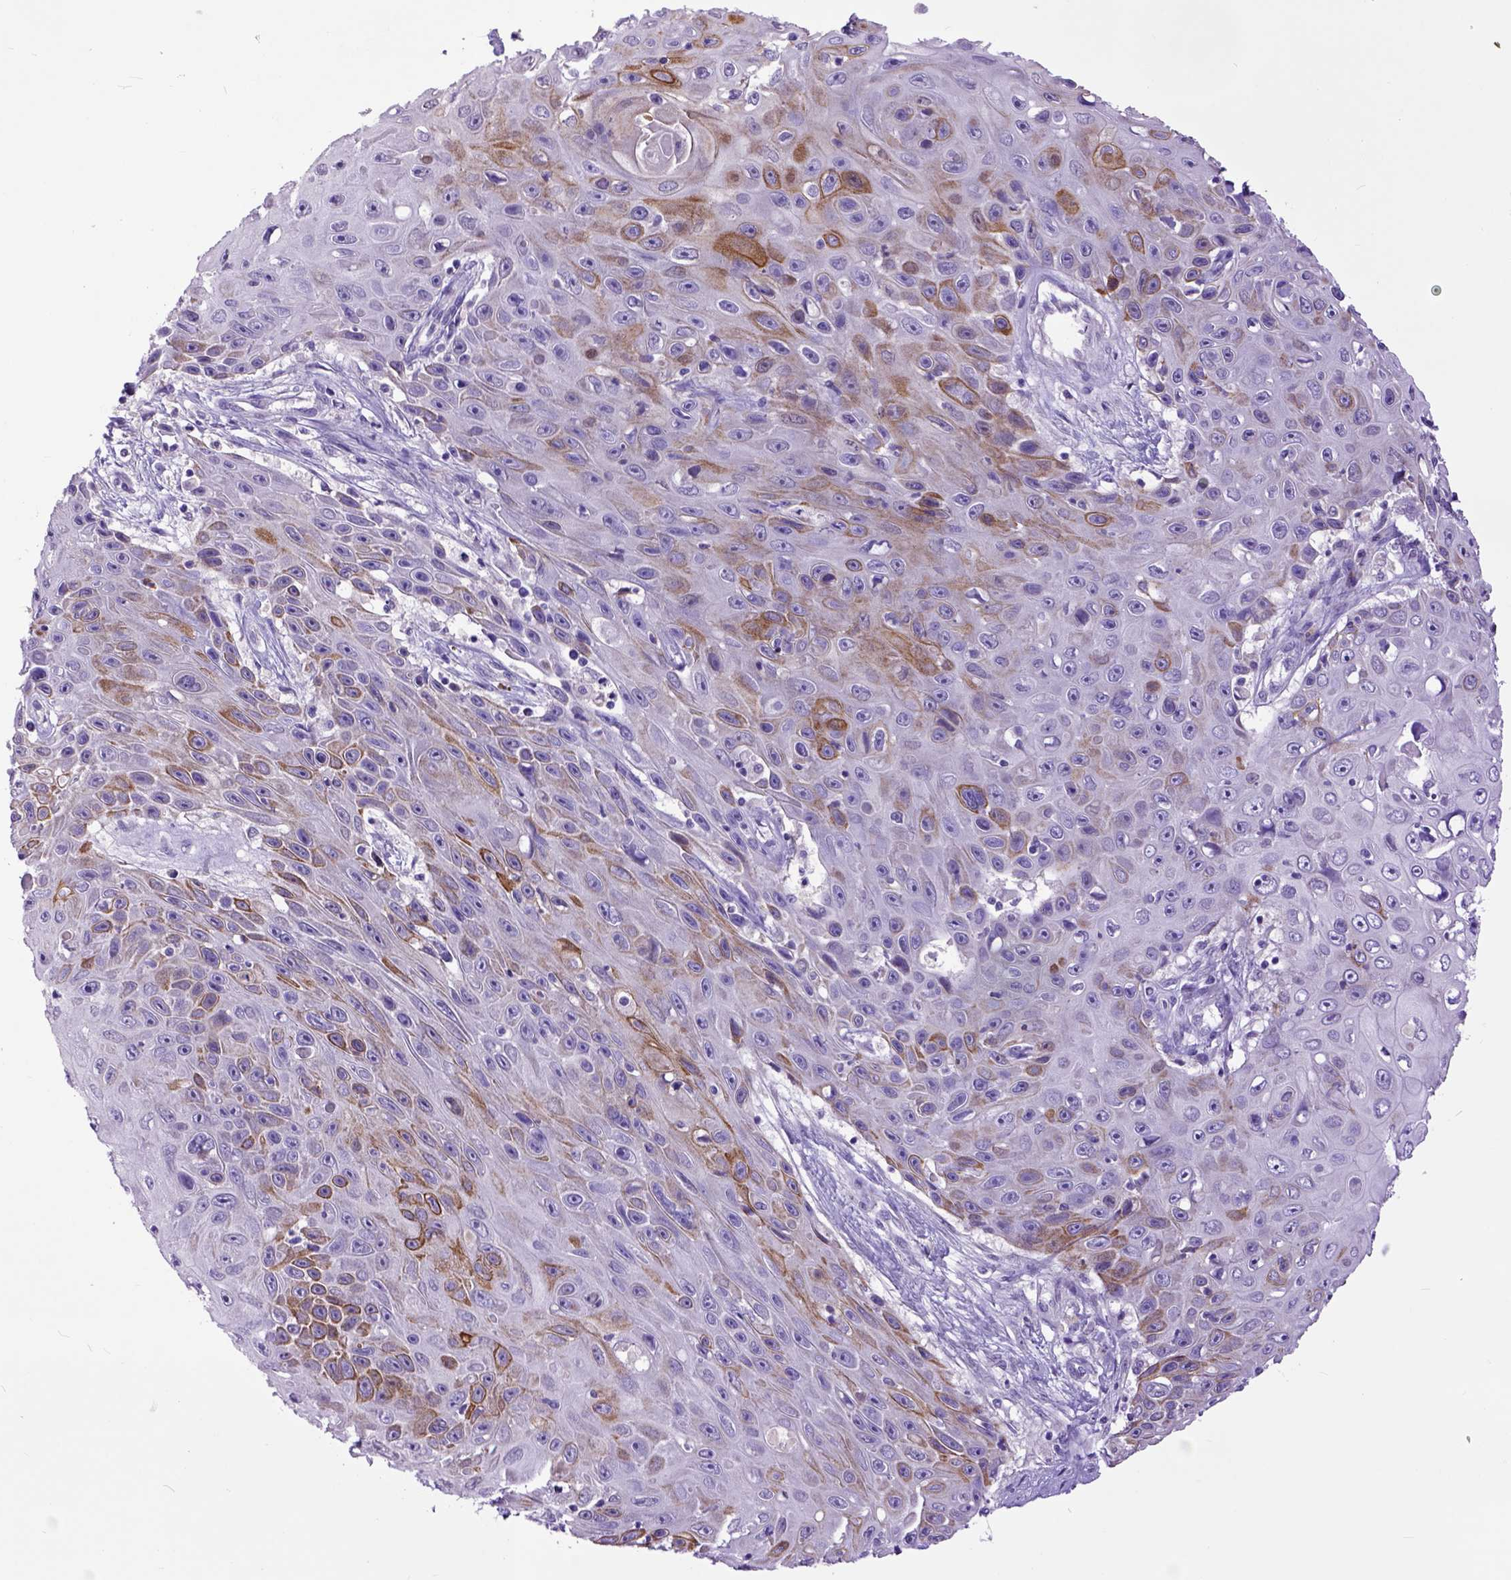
{"staining": {"intensity": "moderate", "quantity": "25%-75%", "location": "cytoplasmic/membranous"}, "tissue": "skin cancer", "cell_type": "Tumor cells", "image_type": "cancer", "snomed": [{"axis": "morphology", "description": "Squamous cell carcinoma, NOS"}, {"axis": "topography", "description": "Skin"}], "caption": "Immunohistochemical staining of human skin squamous cell carcinoma exhibits medium levels of moderate cytoplasmic/membranous protein positivity in about 25%-75% of tumor cells.", "gene": "RAB25", "patient": {"sex": "male", "age": 82}}